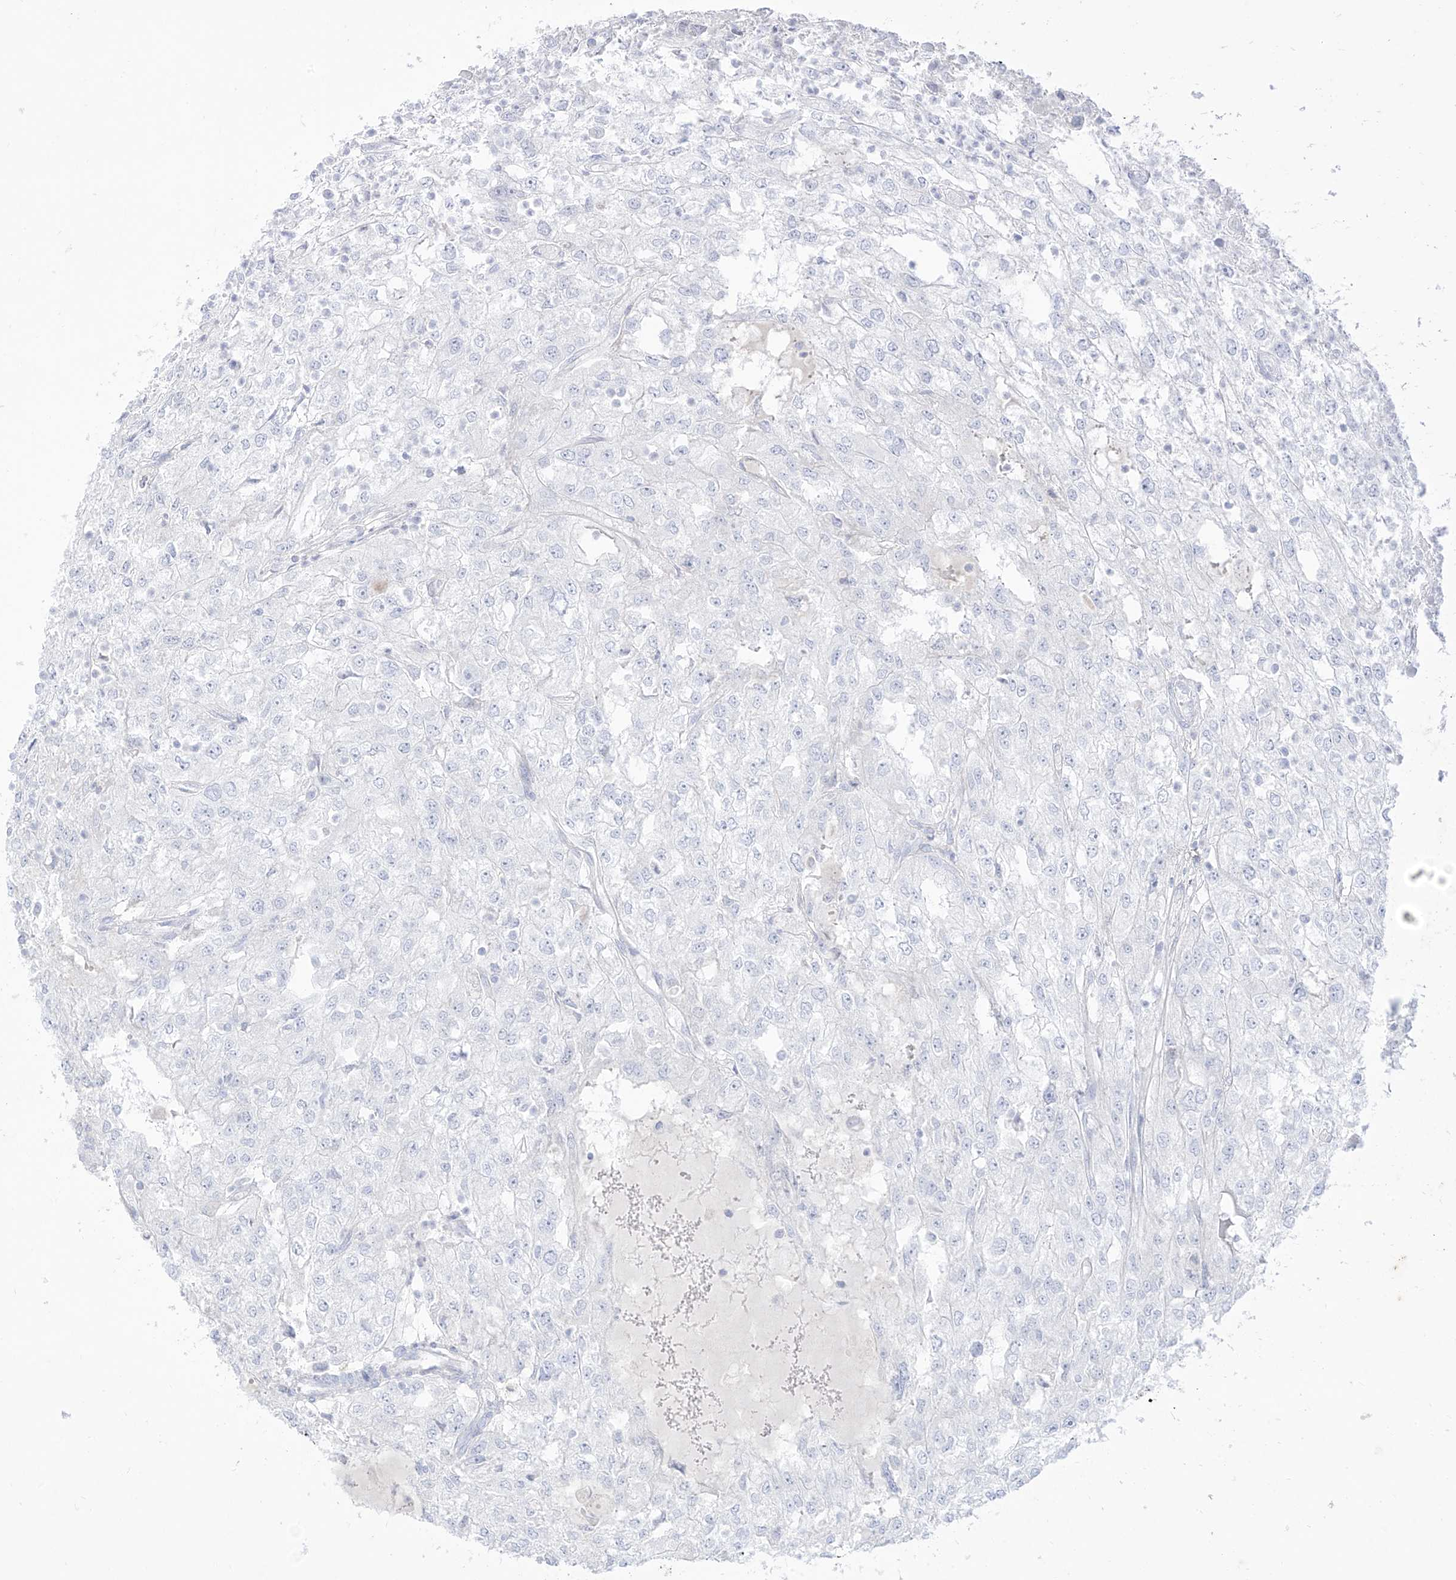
{"staining": {"intensity": "negative", "quantity": "none", "location": "none"}, "tissue": "renal cancer", "cell_type": "Tumor cells", "image_type": "cancer", "snomed": [{"axis": "morphology", "description": "Adenocarcinoma, NOS"}, {"axis": "topography", "description": "Kidney"}], "caption": "An IHC image of renal cancer (adenocarcinoma) is shown. There is no staining in tumor cells of renal cancer (adenocarcinoma).", "gene": "TGM4", "patient": {"sex": "female", "age": 54}}